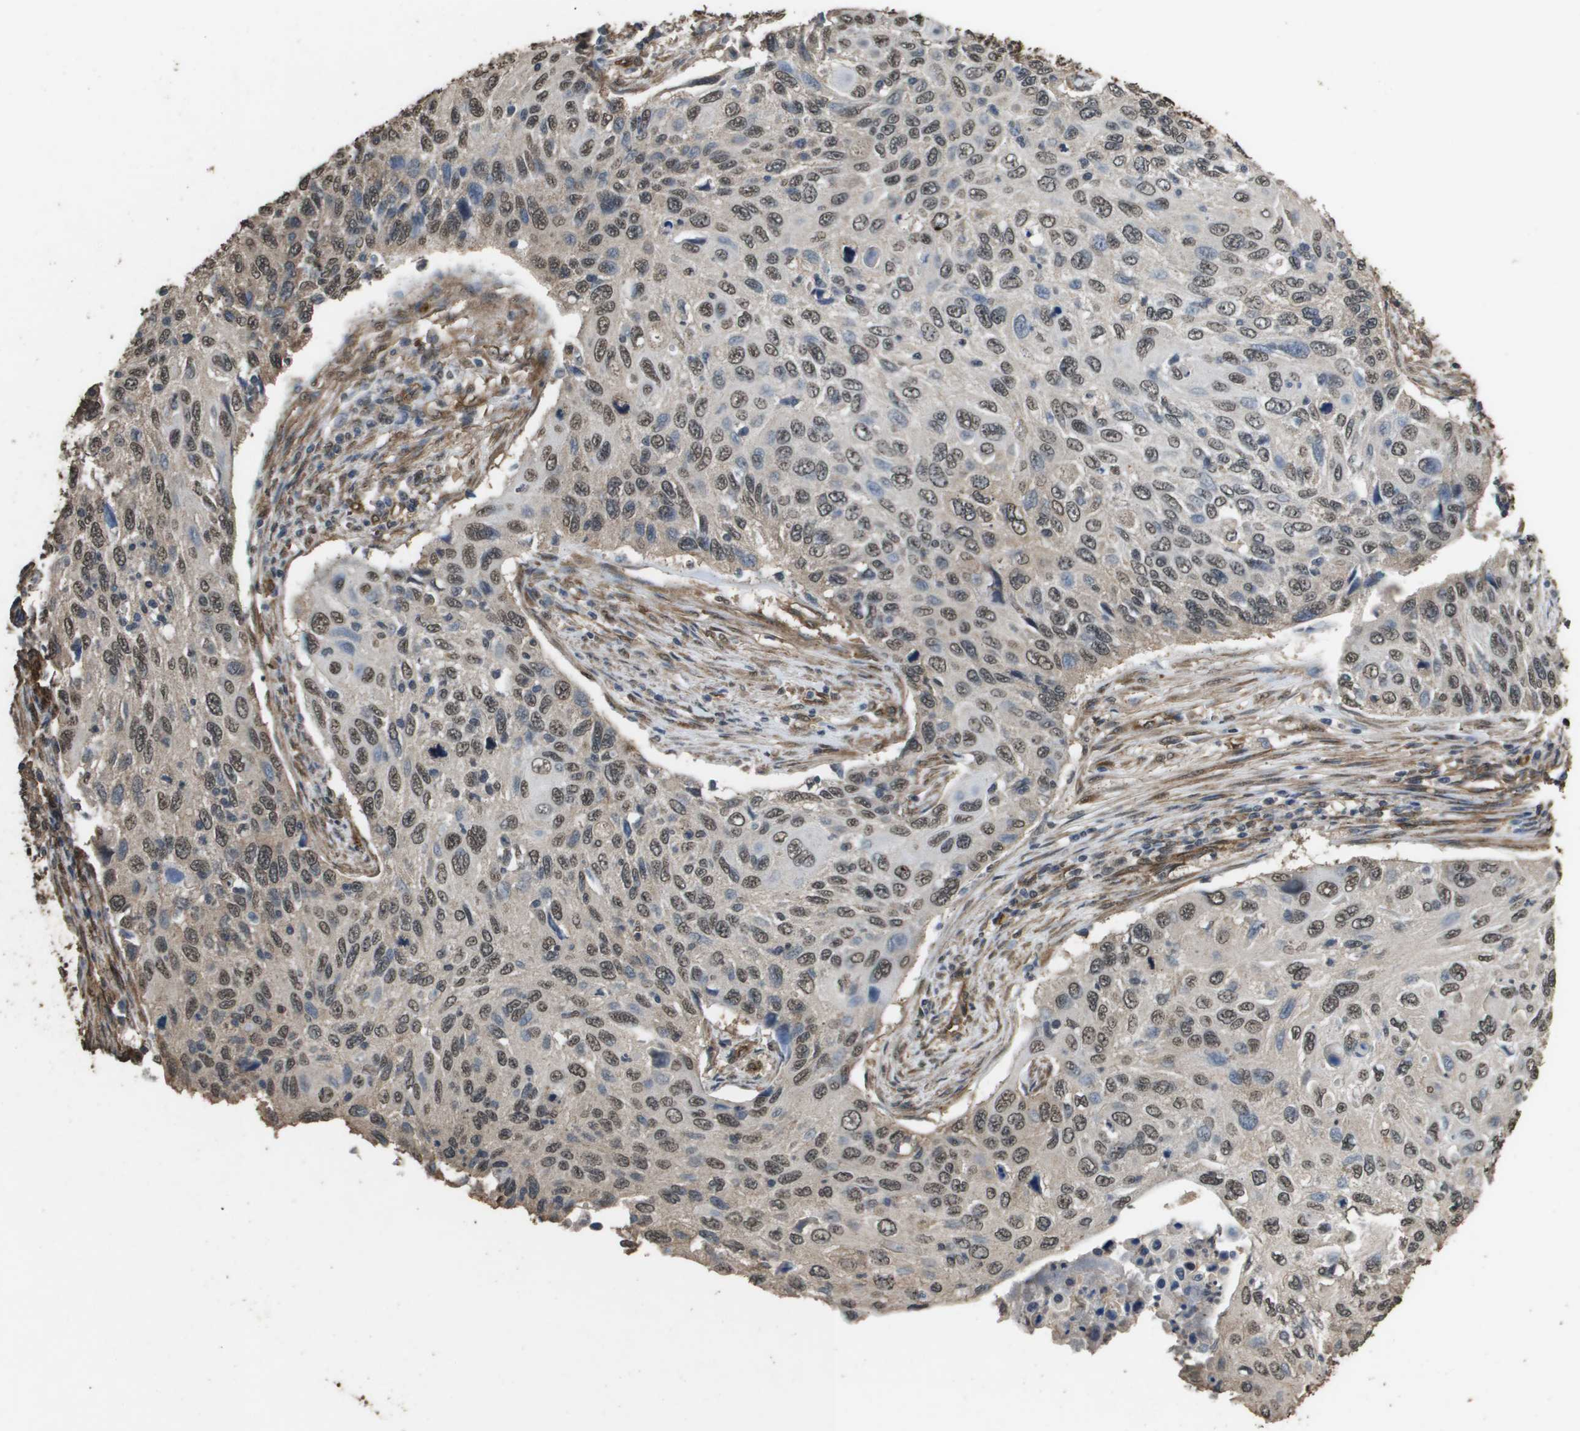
{"staining": {"intensity": "weak", "quantity": ">75%", "location": "nuclear"}, "tissue": "cervical cancer", "cell_type": "Tumor cells", "image_type": "cancer", "snomed": [{"axis": "morphology", "description": "Squamous cell carcinoma, NOS"}, {"axis": "topography", "description": "Cervix"}], "caption": "Cervical cancer (squamous cell carcinoma) stained with DAB IHC demonstrates low levels of weak nuclear expression in approximately >75% of tumor cells. (Stains: DAB in brown, nuclei in blue, Microscopy: brightfield microscopy at high magnification).", "gene": "AAMP", "patient": {"sex": "female", "age": 70}}